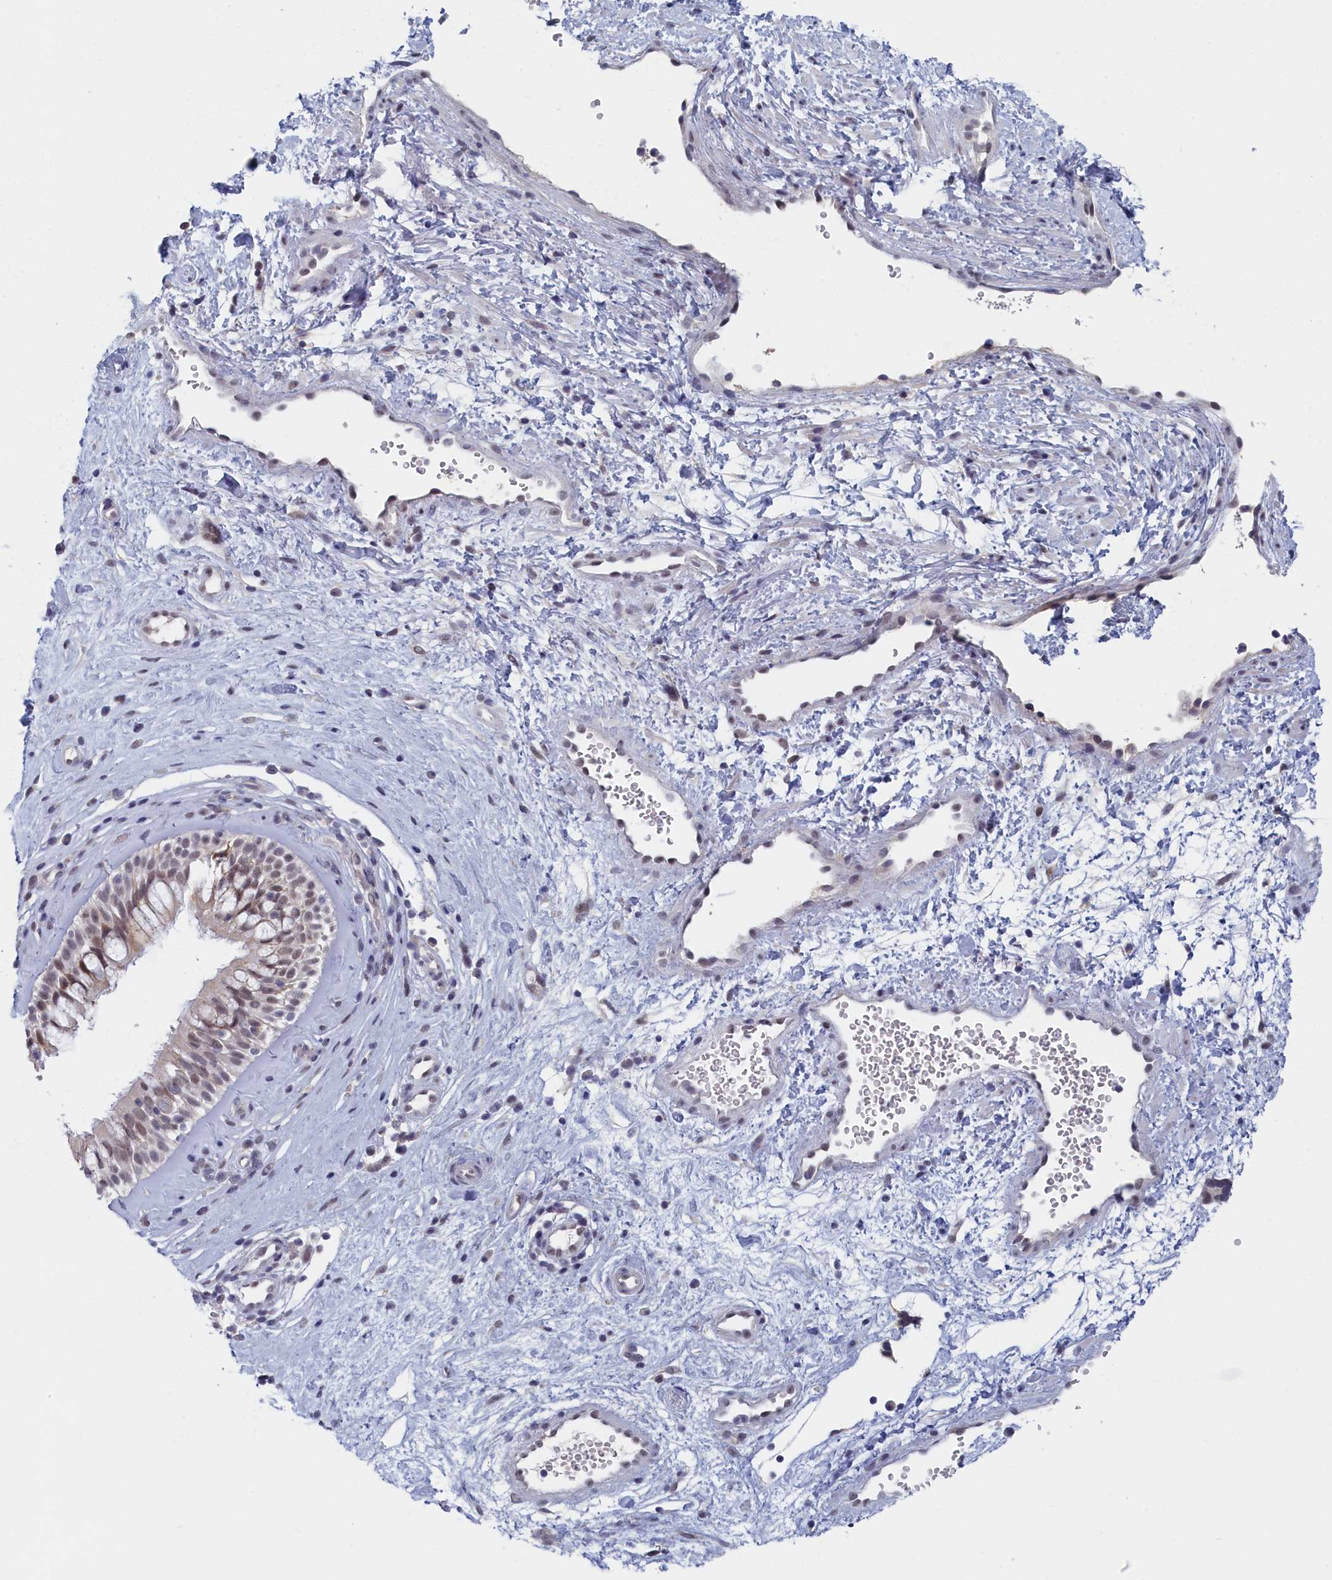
{"staining": {"intensity": "weak", "quantity": "<25%", "location": "nuclear"}, "tissue": "nasopharynx", "cell_type": "Respiratory epithelial cells", "image_type": "normal", "snomed": [{"axis": "morphology", "description": "Normal tissue, NOS"}, {"axis": "topography", "description": "Nasopharynx"}], "caption": "IHC of unremarkable human nasopharynx exhibits no expression in respiratory epithelial cells. (Brightfield microscopy of DAB (3,3'-diaminobenzidine) IHC at high magnification).", "gene": "DNAJC17", "patient": {"sex": "male", "age": 32}}